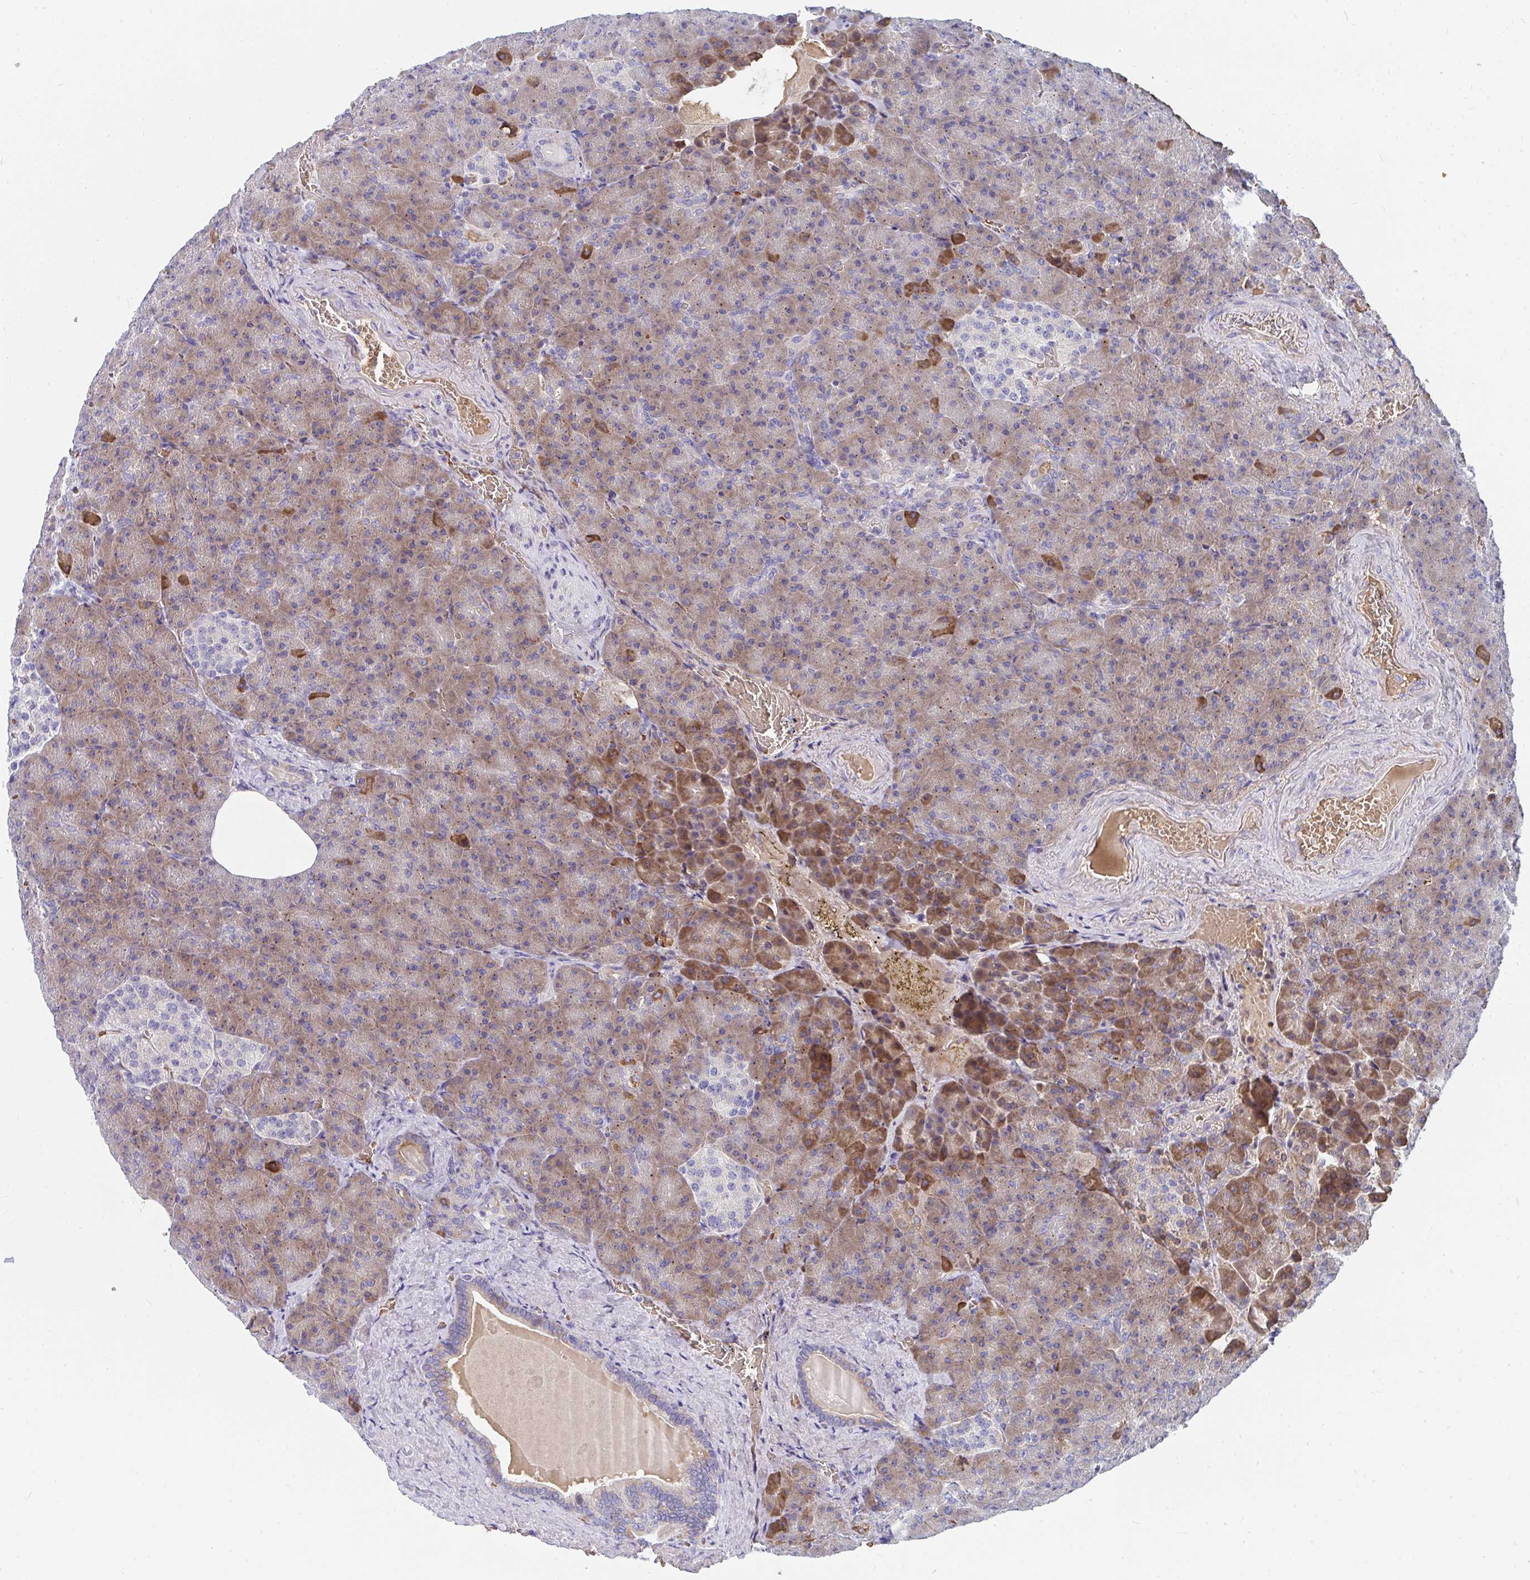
{"staining": {"intensity": "moderate", "quantity": "25%-75%", "location": "cytoplasmic/membranous"}, "tissue": "pancreas", "cell_type": "Exocrine glandular cells", "image_type": "normal", "snomed": [{"axis": "morphology", "description": "Normal tissue, NOS"}, {"axis": "topography", "description": "Pancreas"}], "caption": "This photomicrograph demonstrates unremarkable pancreas stained with immunohistochemistry (IHC) to label a protein in brown. The cytoplasmic/membranous of exocrine glandular cells show moderate positivity for the protein. Nuclei are counter-stained blue.", "gene": "MROH2B", "patient": {"sex": "female", "age": 74}}